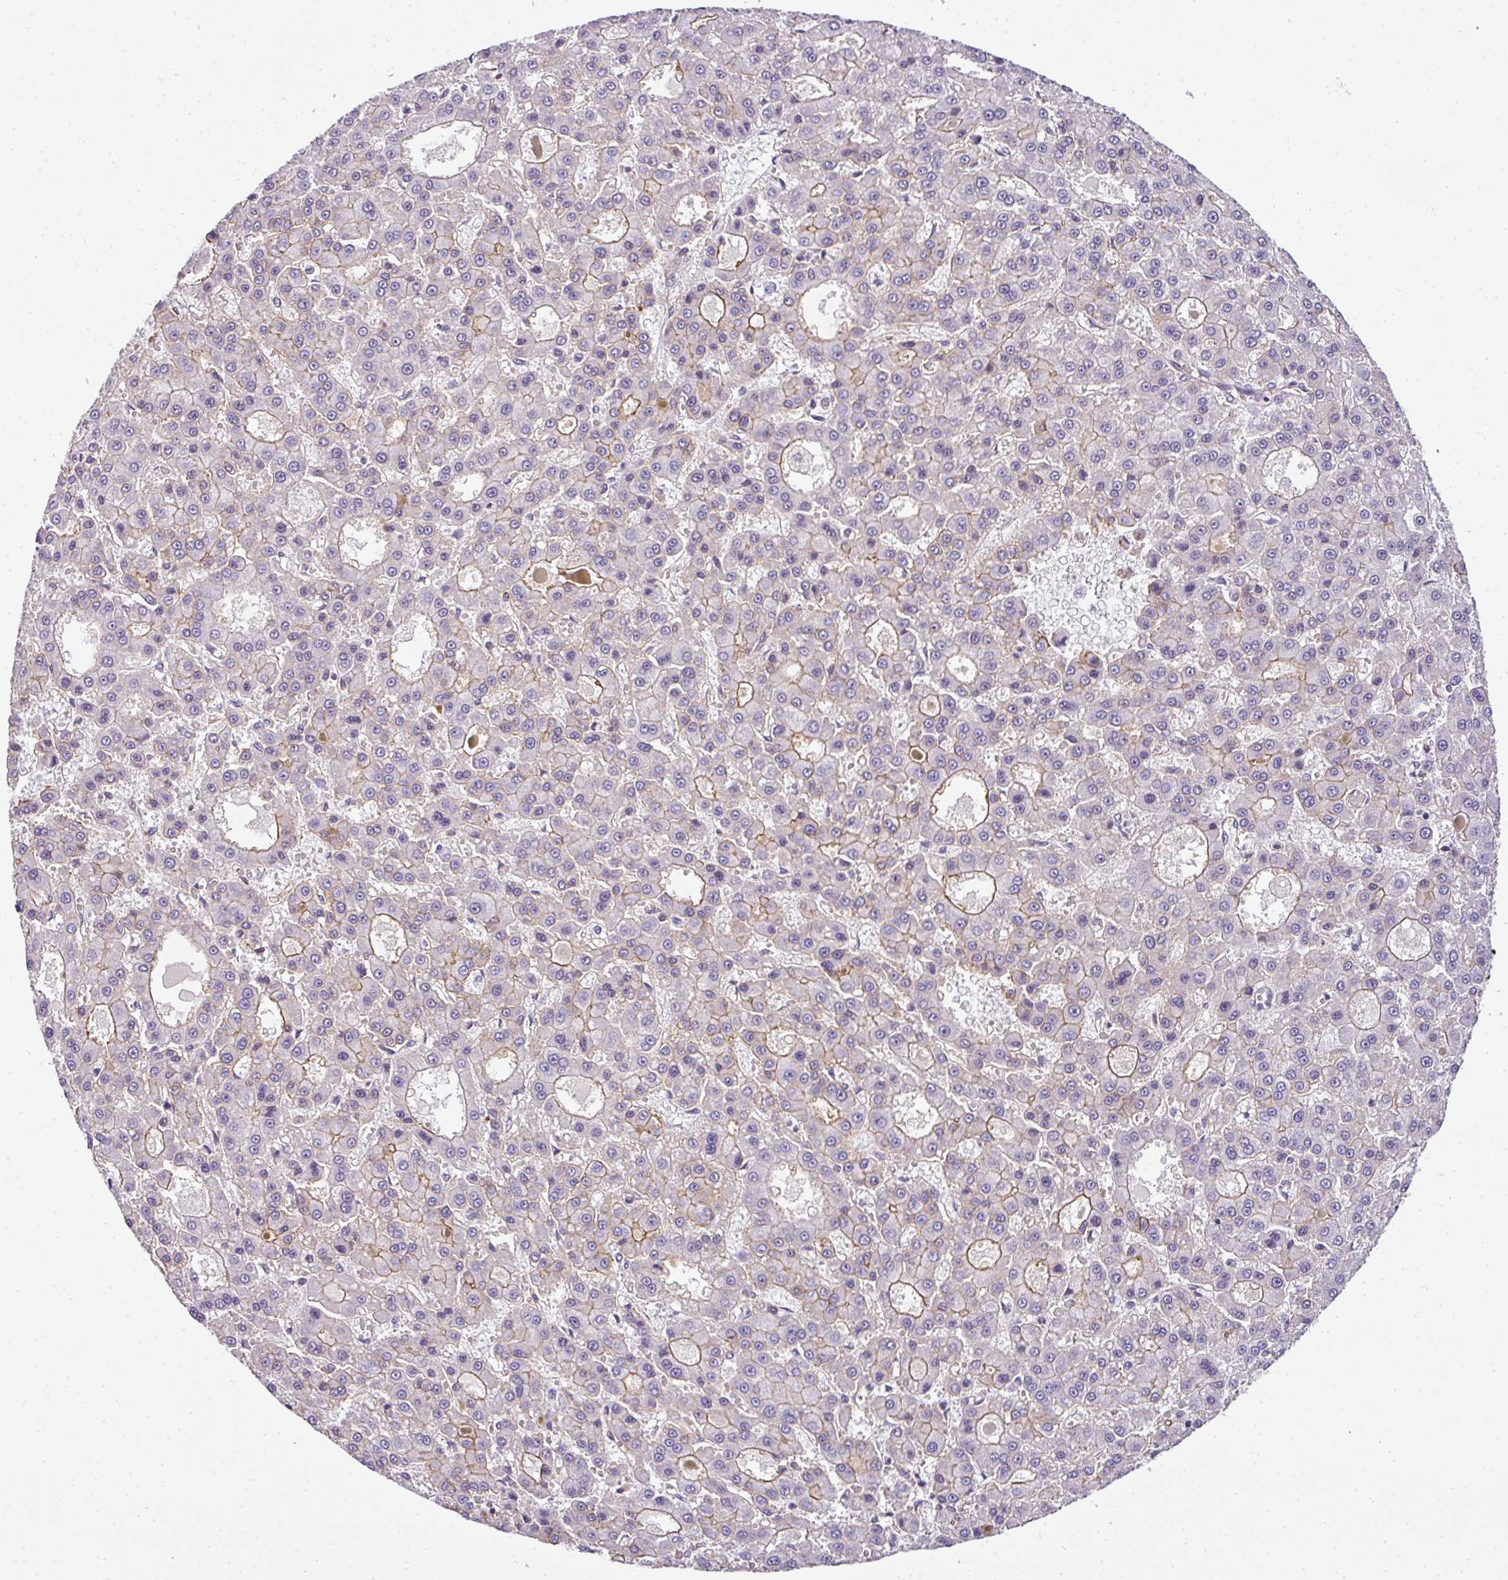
{"staining": {"intensity": "weak", "quantity": "25%-75%", "location": "cytoplasmic/membranous"}, "tissue": "liver cancer", "cell_type": "Tumor cells", "image_type": "cancer", "snomed": [{"axis": "morphology", "description": "Carcinoma, Hepatocellular, NOS"}, {"axis": "topography", "description": "Liver"}], "caption": "The micrograph shows immunohistochemical staining of liver hepatocellular carcinoma. There is weak cytoplasmic/membranous staining is seen in about 25%-75% of tumor cells. Immunohistochemistry stains the protein in brown and the nuclei are stained blue.", "gene": "OR11H4", "patient": {"sex": "male", "age": 70}}